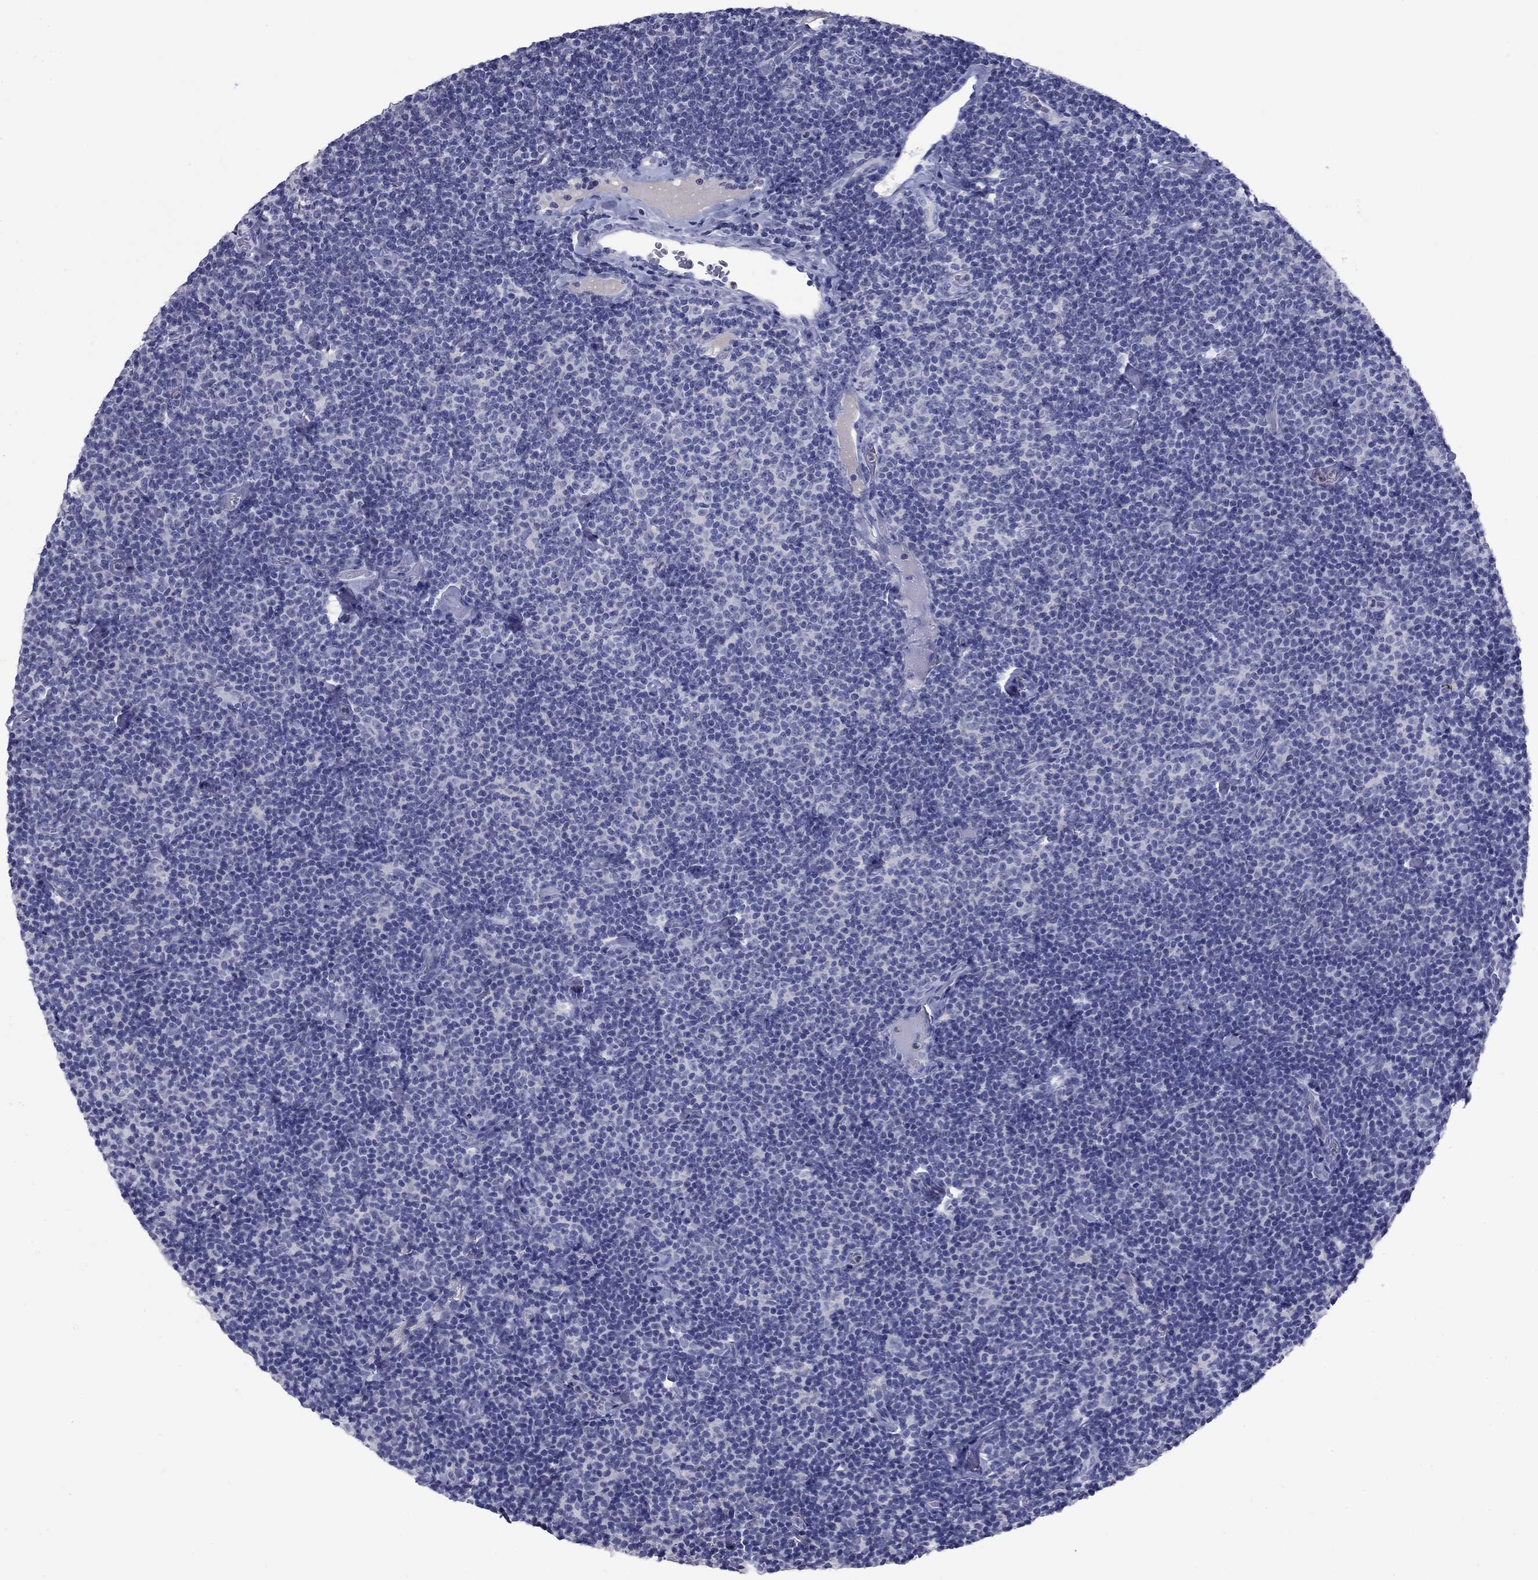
{"staining": {"intensity": "negative", "quantity": "none", "location": "none"}, "tissue": "lymphoma", "cell_type": "Tumor cells", "image_type": "cancer", "snomed": [{"axis": "morphology", "description": "Malignant lymphoma, non-Hodgkin's type, Low grade"}, {"axis": "topography", "description": "Lymph node"}], "caption": "DAB immunohistochemical staining of human lymphoma displays no significant staining in tumor cells.", "gene": "CFAP119", "patient": {"sex": "male", "age": 81}}